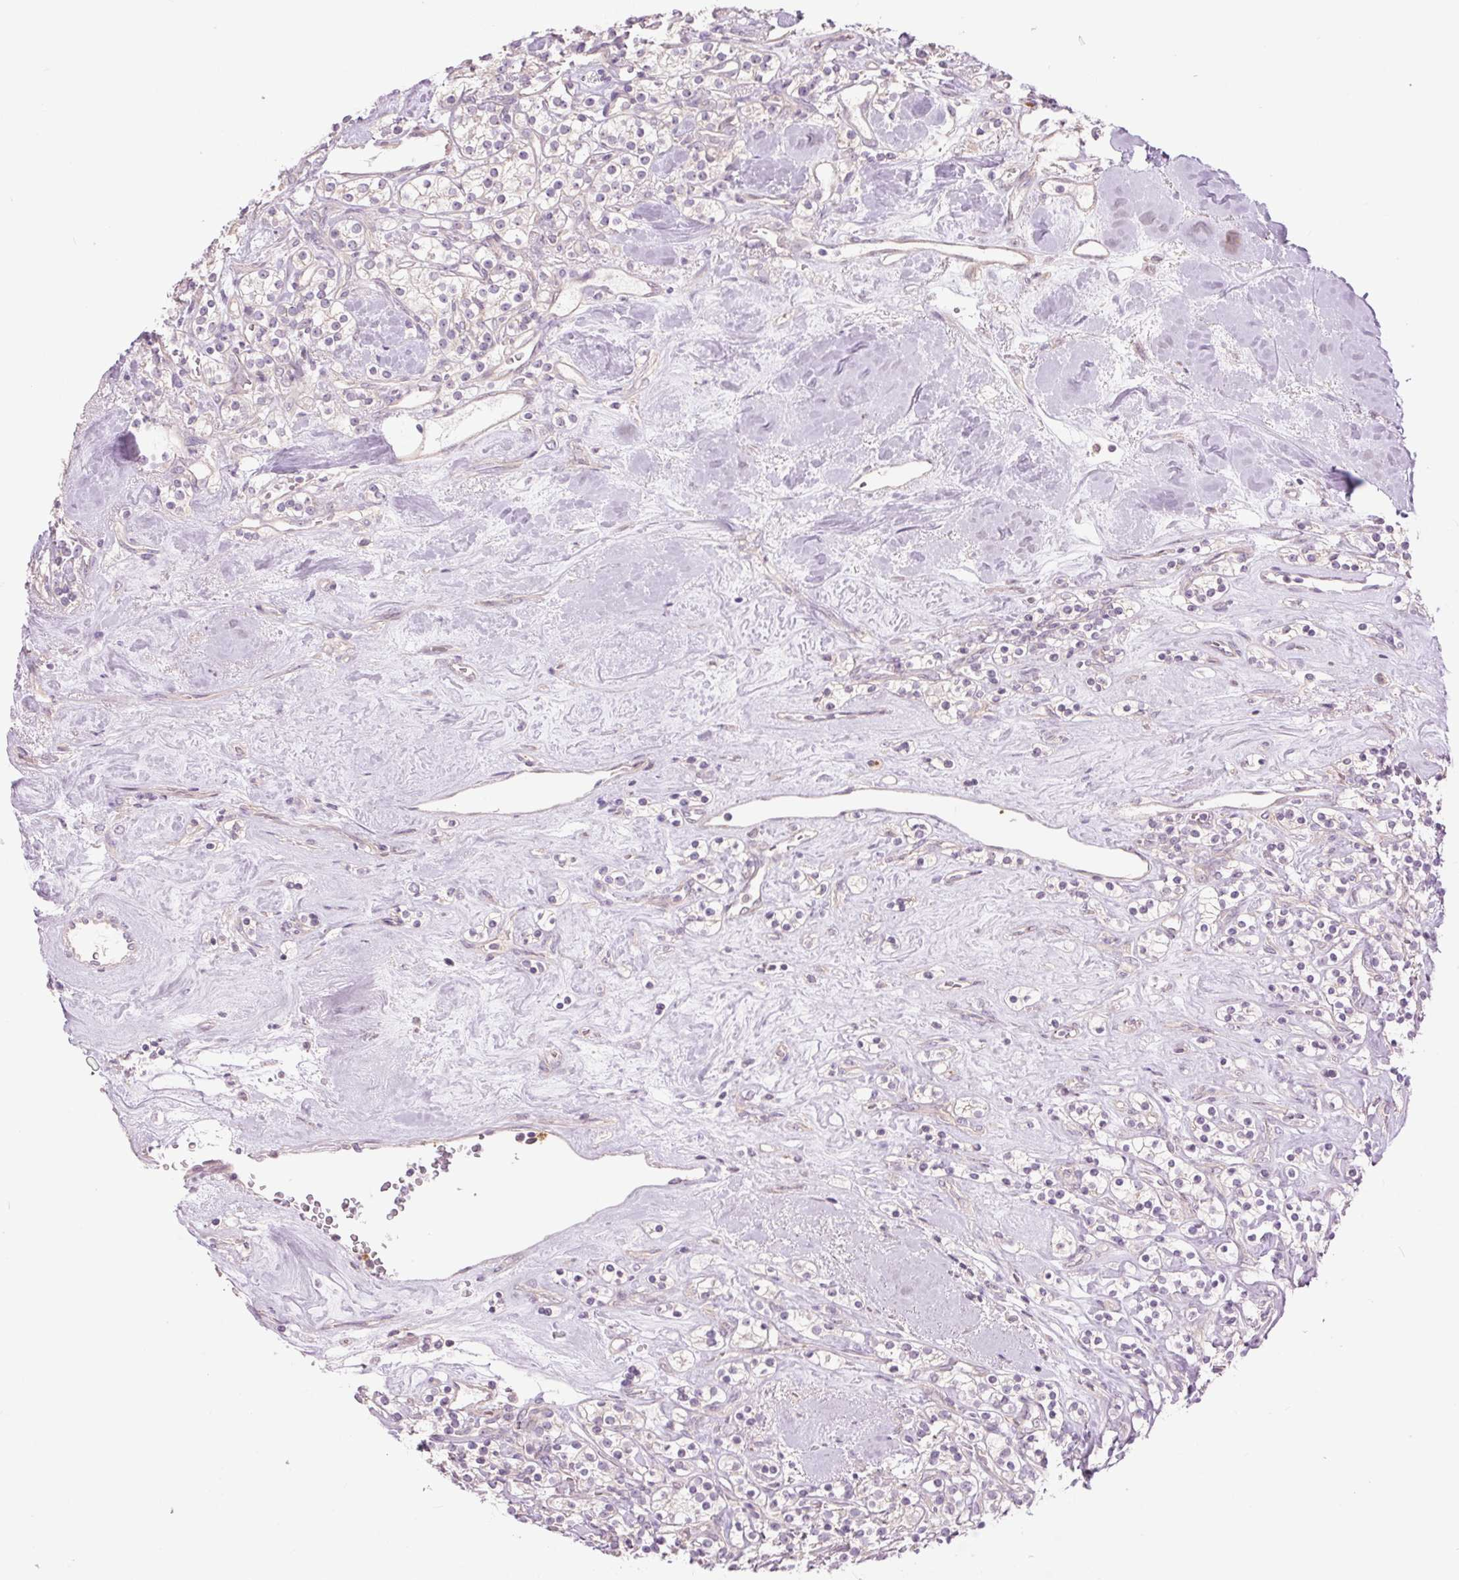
{"staining": {"intensity": "negative", "quantity": "none", "location": "none"}, "tissue": "renal cancer", "cell_type": "Tumor cells", "image_type": "cancer", "snomed": [{"axis": "morphology", "description": "Adenocarcinoma, NOS"}, {"axis": "topography", "description": "Kidney"}], "caption": "Protein analysis of renal cancer (adenocarcinoma) displays no significant positivity in tumor cells. (DAB immunohistochemistry (IHC) visualized using brightfield microscopy, high magnification).", "gene": "CTNNA3", "patient": {"sex": "male", "age": 77}}